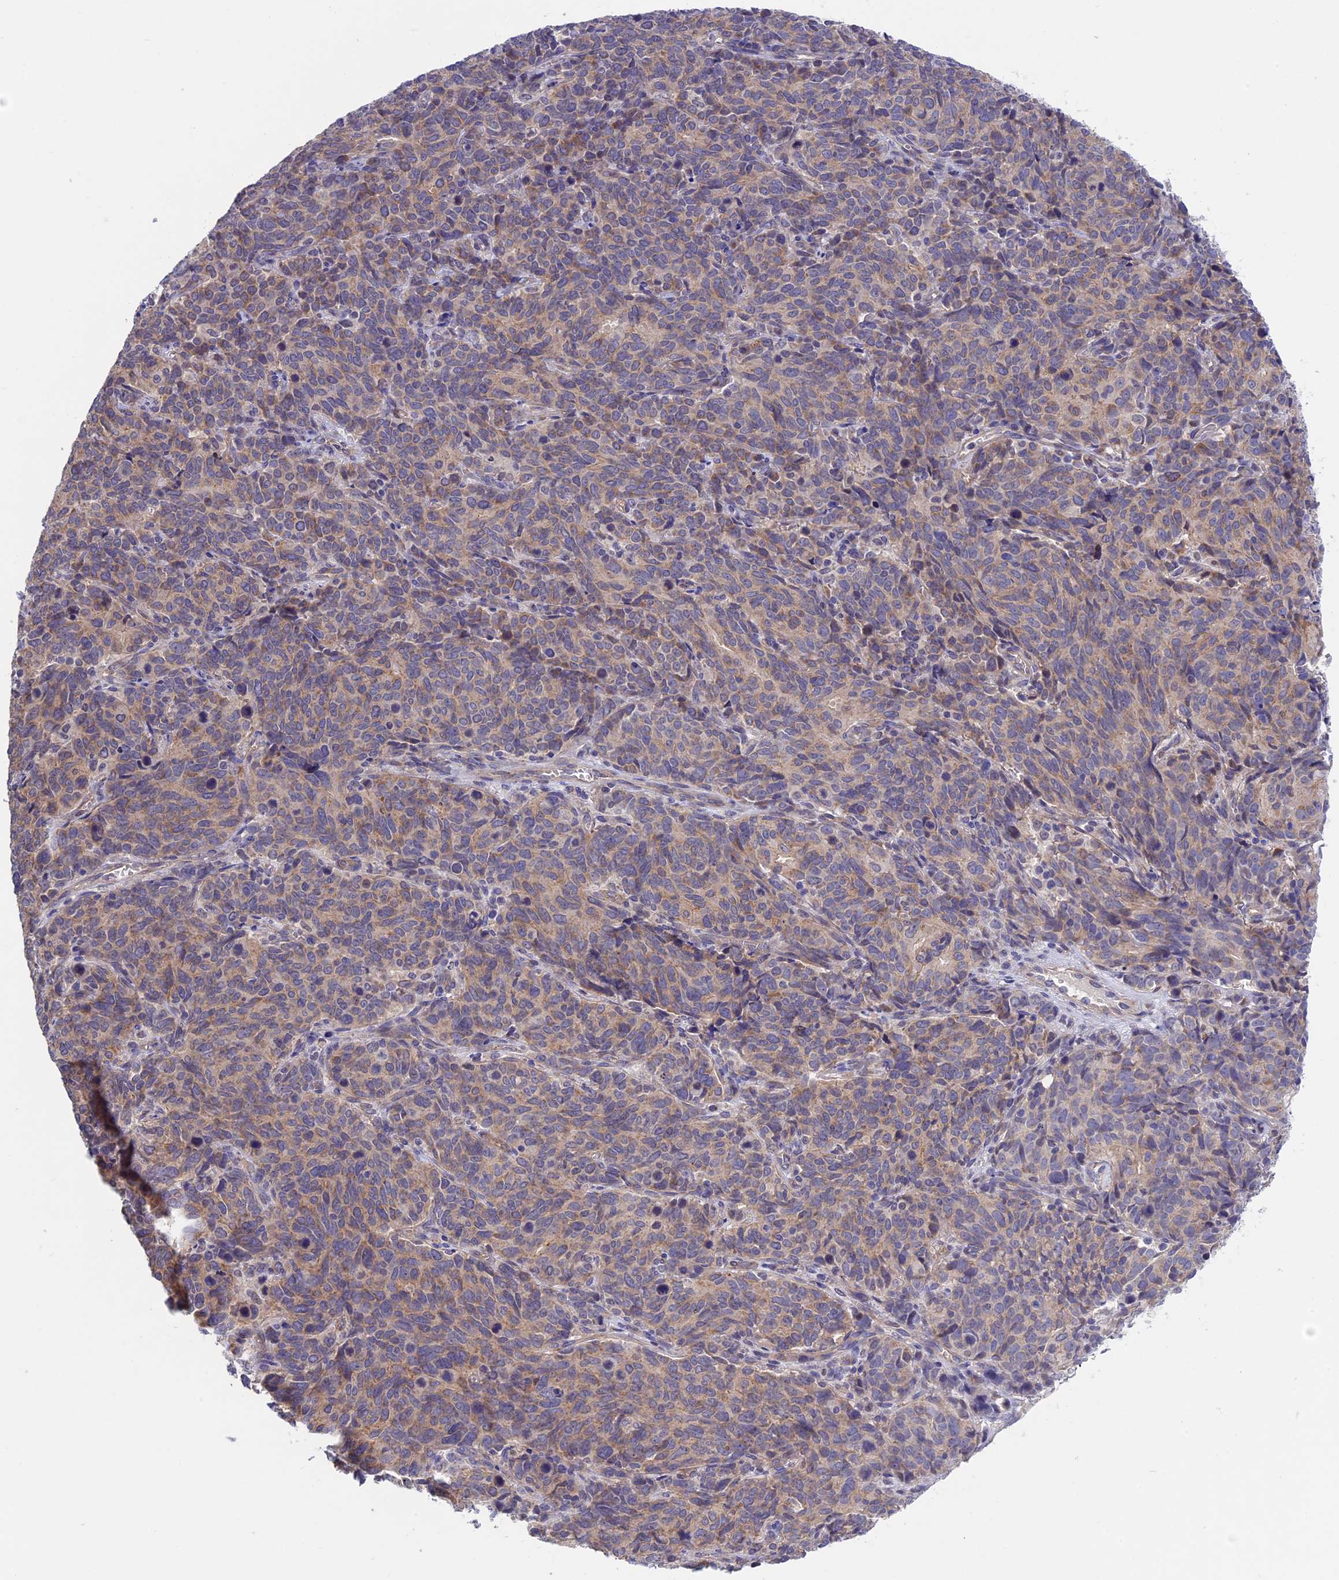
{"staining": {"intensity": "weak", "quantity": ">75%", "location": "cytoplasmic/membranous"}, "tissue": "cervical cancer", "cell_type": "Tumor cells", "image_type": "cancer", "snomed": [{"axis": "morphology", "description": "Squamous cell carcinoma, NOS"}, {"axis": "topography", "description": "Cervix"}], "caption": "Cervical cancer was stained to show a protein in brown. There is low levels of weak cytoplasmic/membranous expression in approximately >75% of tumor cells. (brown staining indicates protein expression, while blue staining denotes nuclei).", "gene": "ETFDH", "patient": {"sex": "female", "age": 60}}